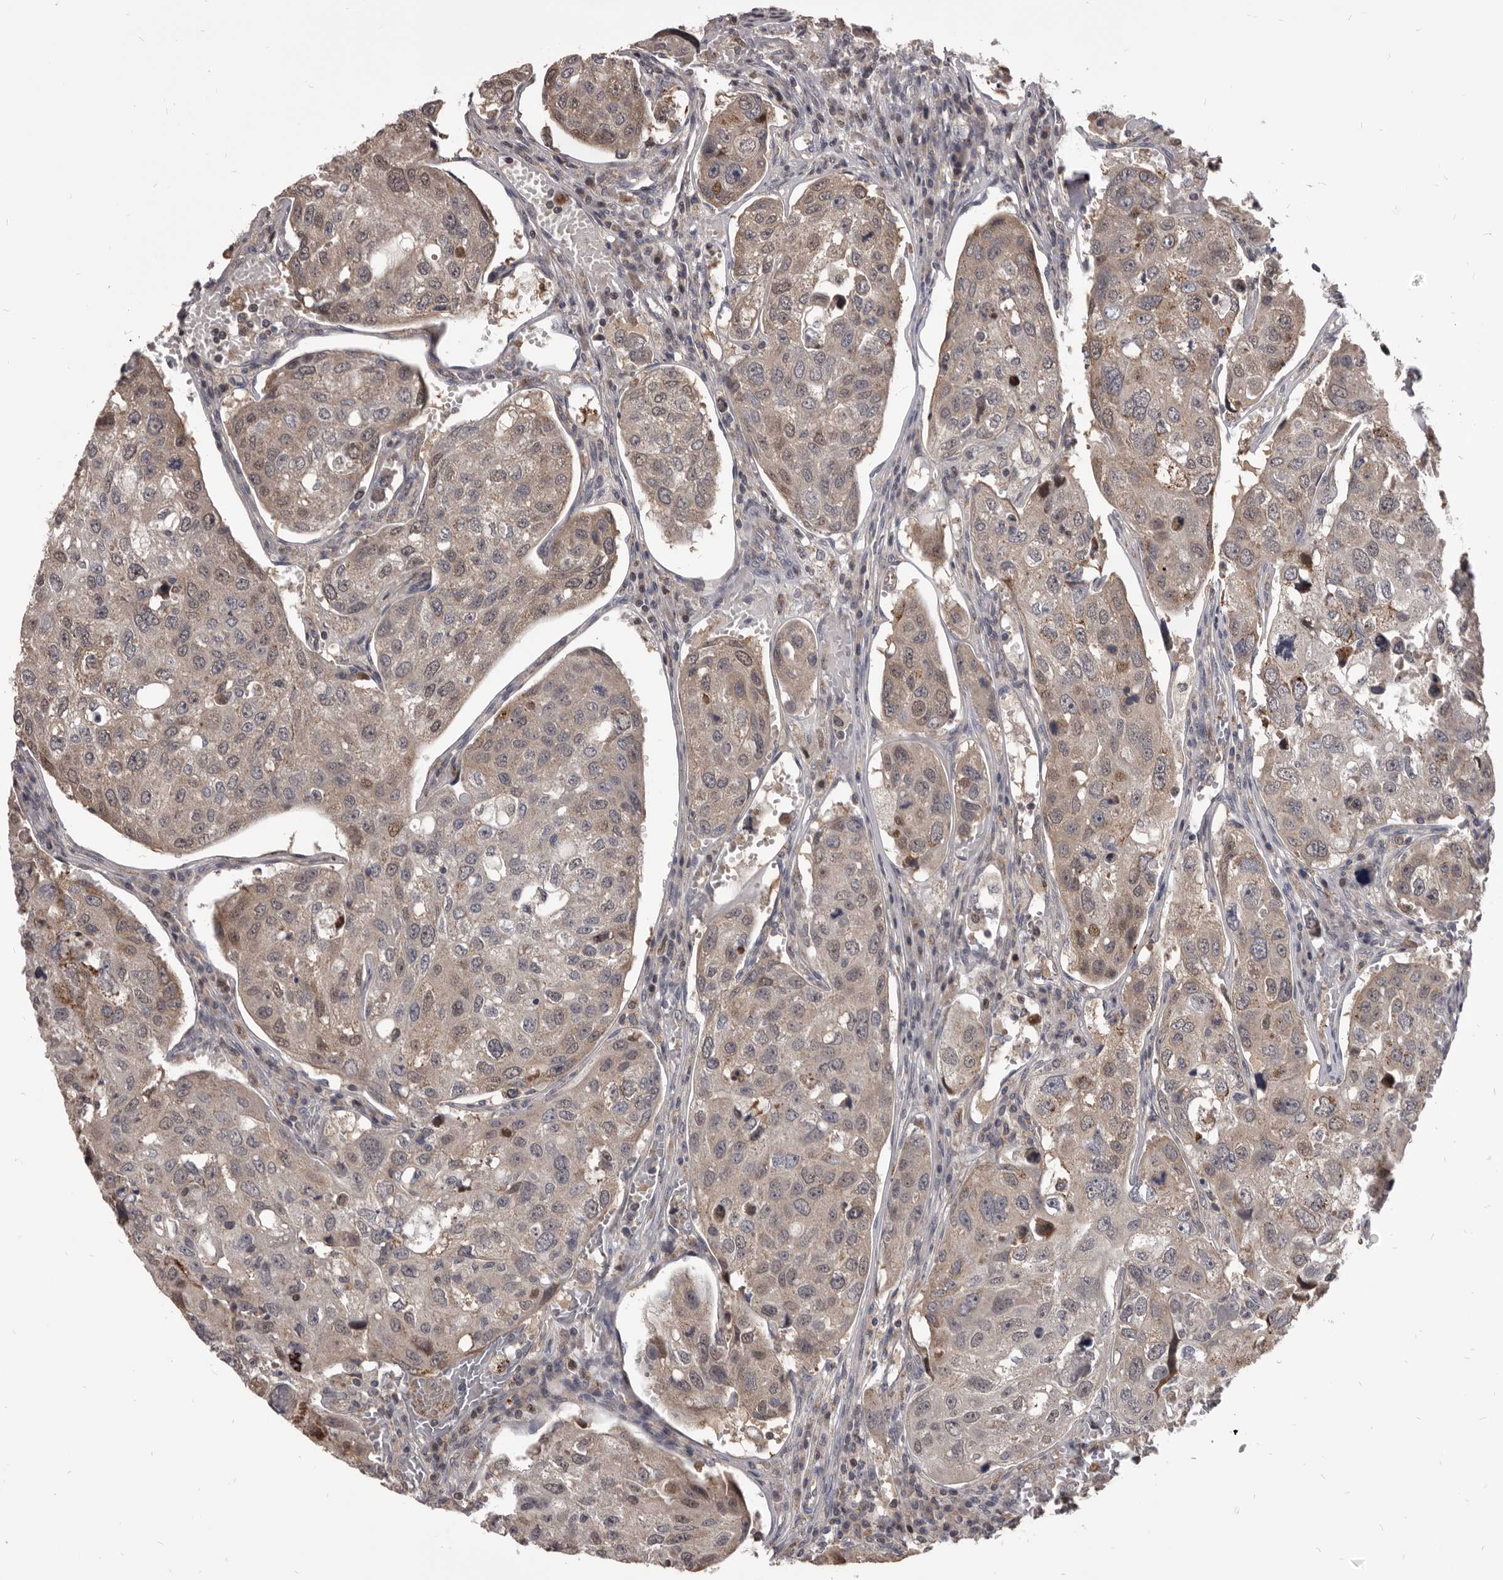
{"staining": {"intensity": "weak", "quantity": "25%-75%", "location": "cytoplasmic/membranous,nuclear"}, "tissue": "urothelial cancer", "cell_type": "Tumor cells", "image_type": "cancer", "snomed": [{"axis": "morphology", "description": "Urothelial carcinoma, High grade"}, {"axis": "topography", "description": "Lymph node"}, {"axis": "topography", "description": "Urinary bladder"}], "caption": "A micrograph of urothelial carcinoma (high-grade) stained for a protein shows weak cytoplasmic/membranous and nuclear brown staining in tumor cells.", "gene": "MAP3K14", "patient": {"sex": "male", "age": 51}}